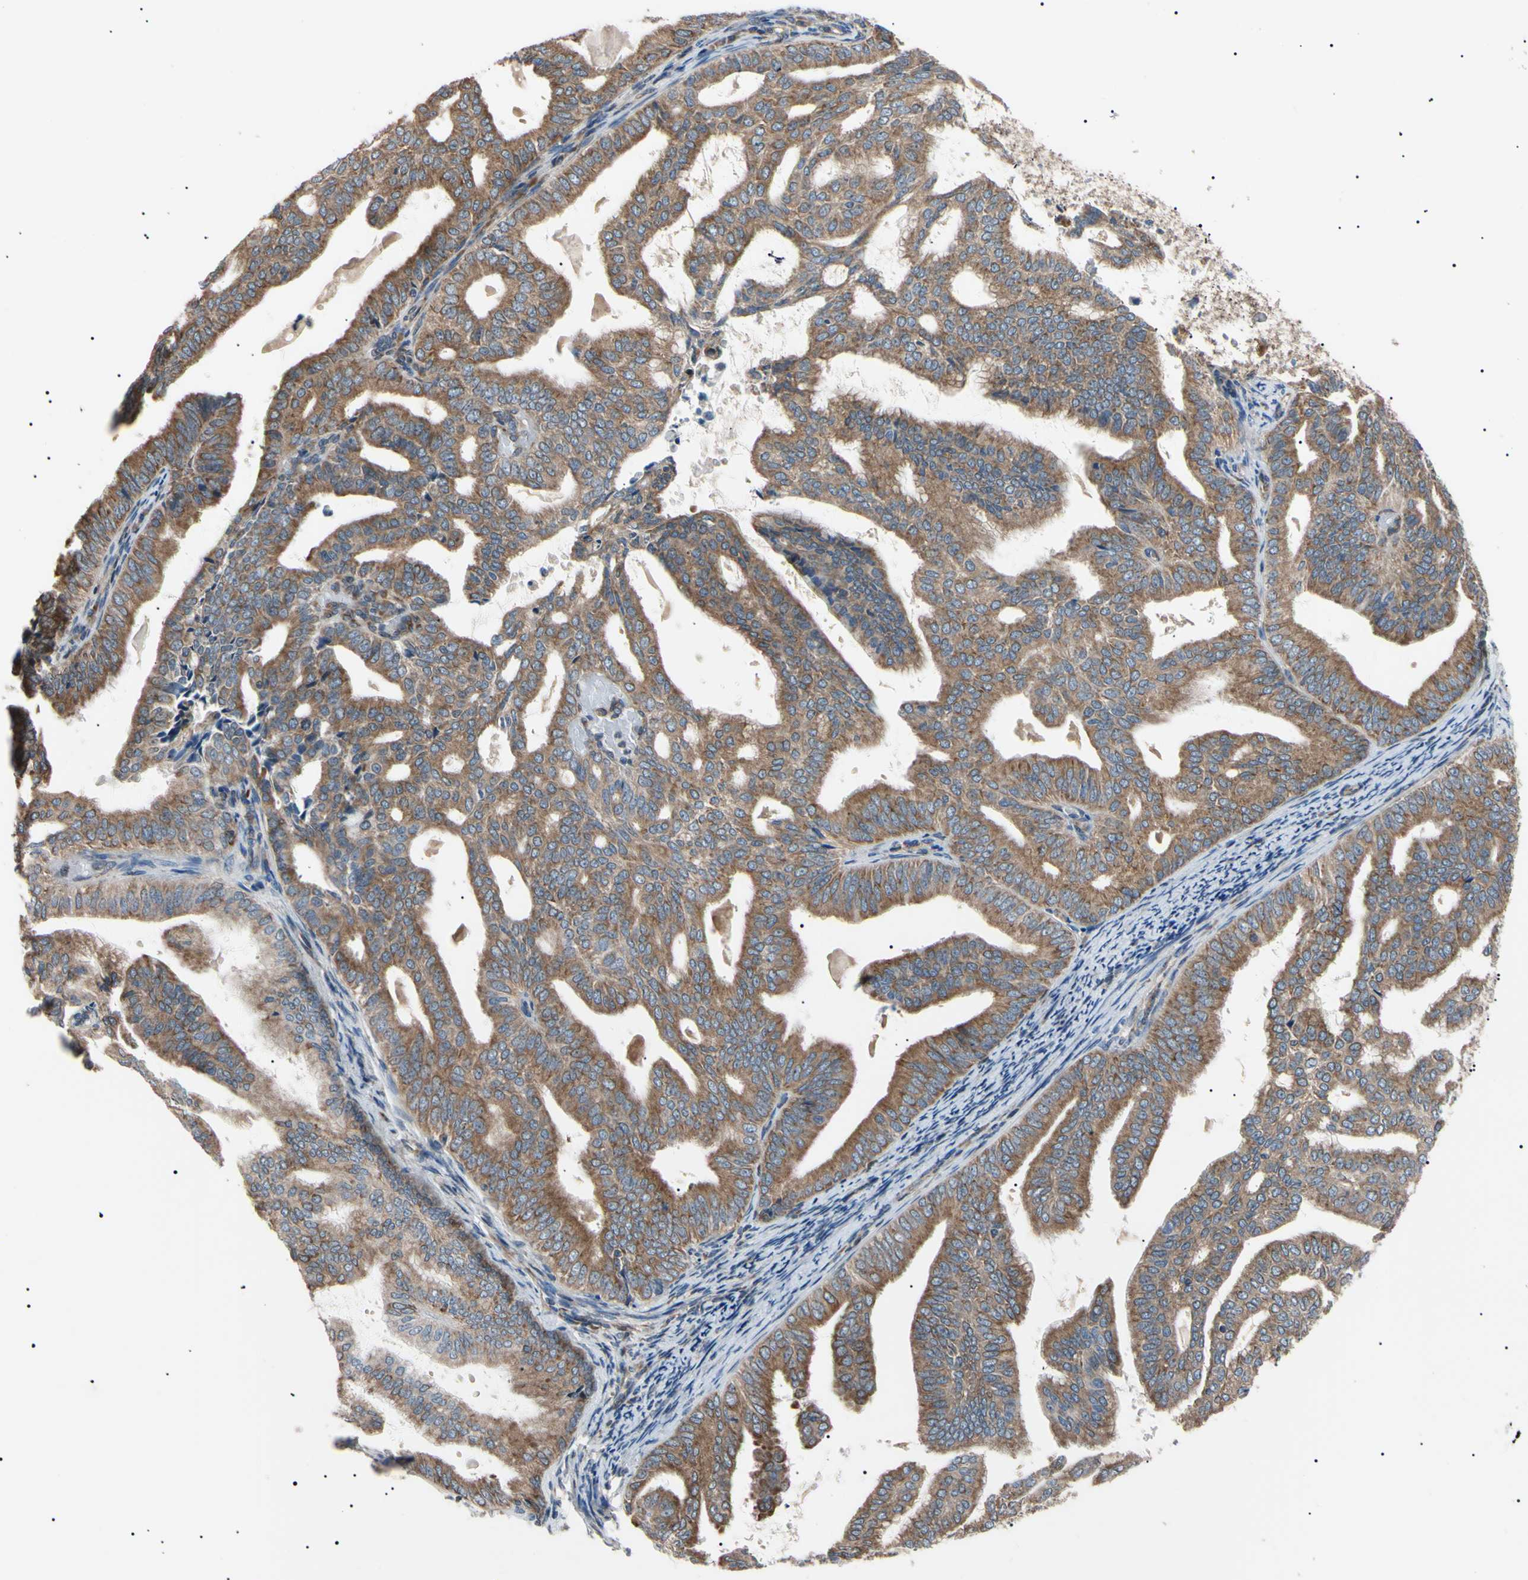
{"staining": {"intensity": "moderate", "quantity": ">75%", "location": "cytoplasmic/membranous"}, "tissue": "endometrial cancer", "cell_type": "Tumor cells", "image_type": "cancer", "snomed": [{"axis": "morphology", "description": "Adenocarcinoma, NOS"}, {"axis": "topography", "description": "Endometrium"}], "caption": "Adenocarcinoma (endometrial) stained for a protein (brown) shows moderate cytoplasmic/membranous positive expression in about >75% of tumor cells.", "gene": "VAPA", "patient": {"sex": "female", "age": 58}}